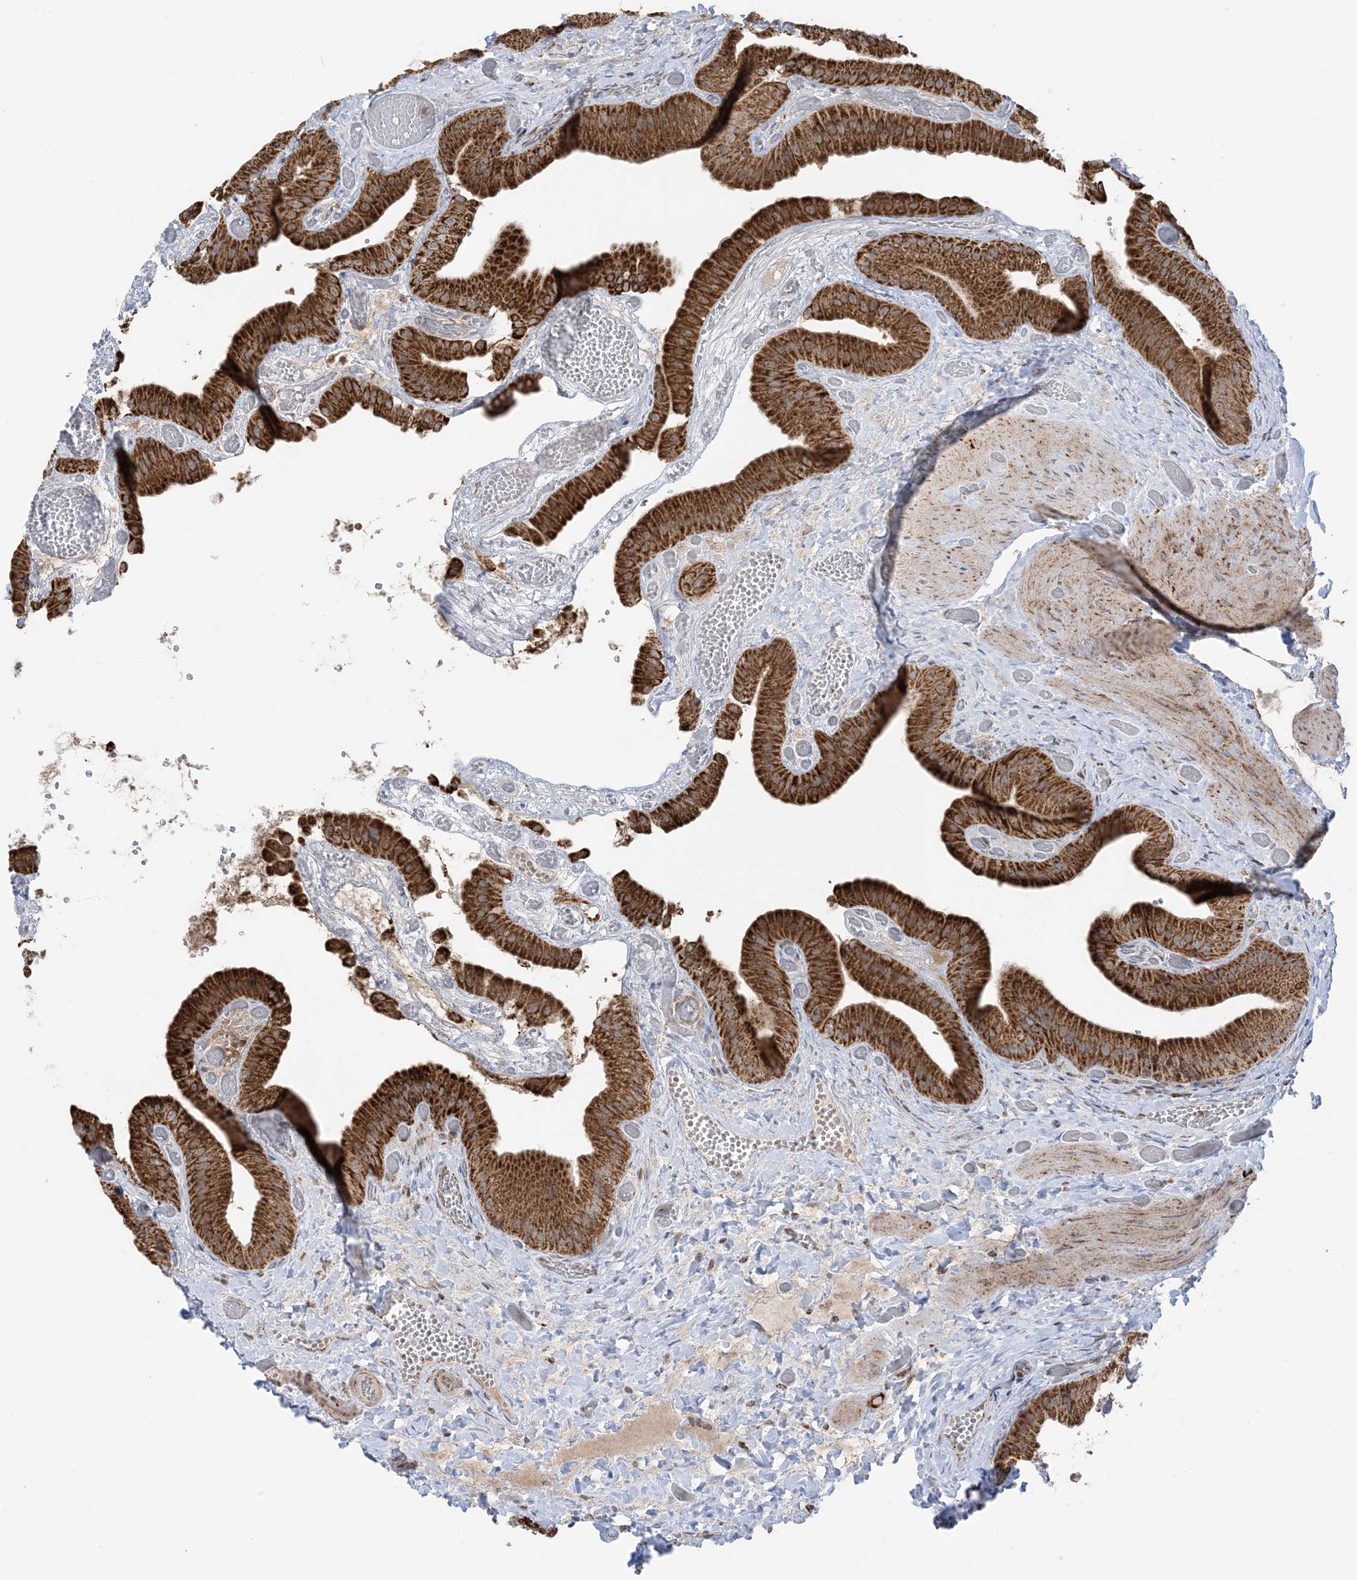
{"staining": {"intensity": "strong", "quantity": ">75%", "location": "cytoplasmic/membranous"}, "tissue": "gallbladder", "cell_type": "Glandular cells", "image_type": "normal", "snomed": [{"axis": "morphology", "description": "Normal tissue, NOS"}, {"axis": "topography", "description": "Gallbladder"}], "caption": "IHC of unremarkable human gallbladder exhibits high levels of strong cytoplasmic/membranous positivity in about >75% of glandular cells.", "gene": "MAPKBP1", "patient": {"sex": "female", "age": 64}}